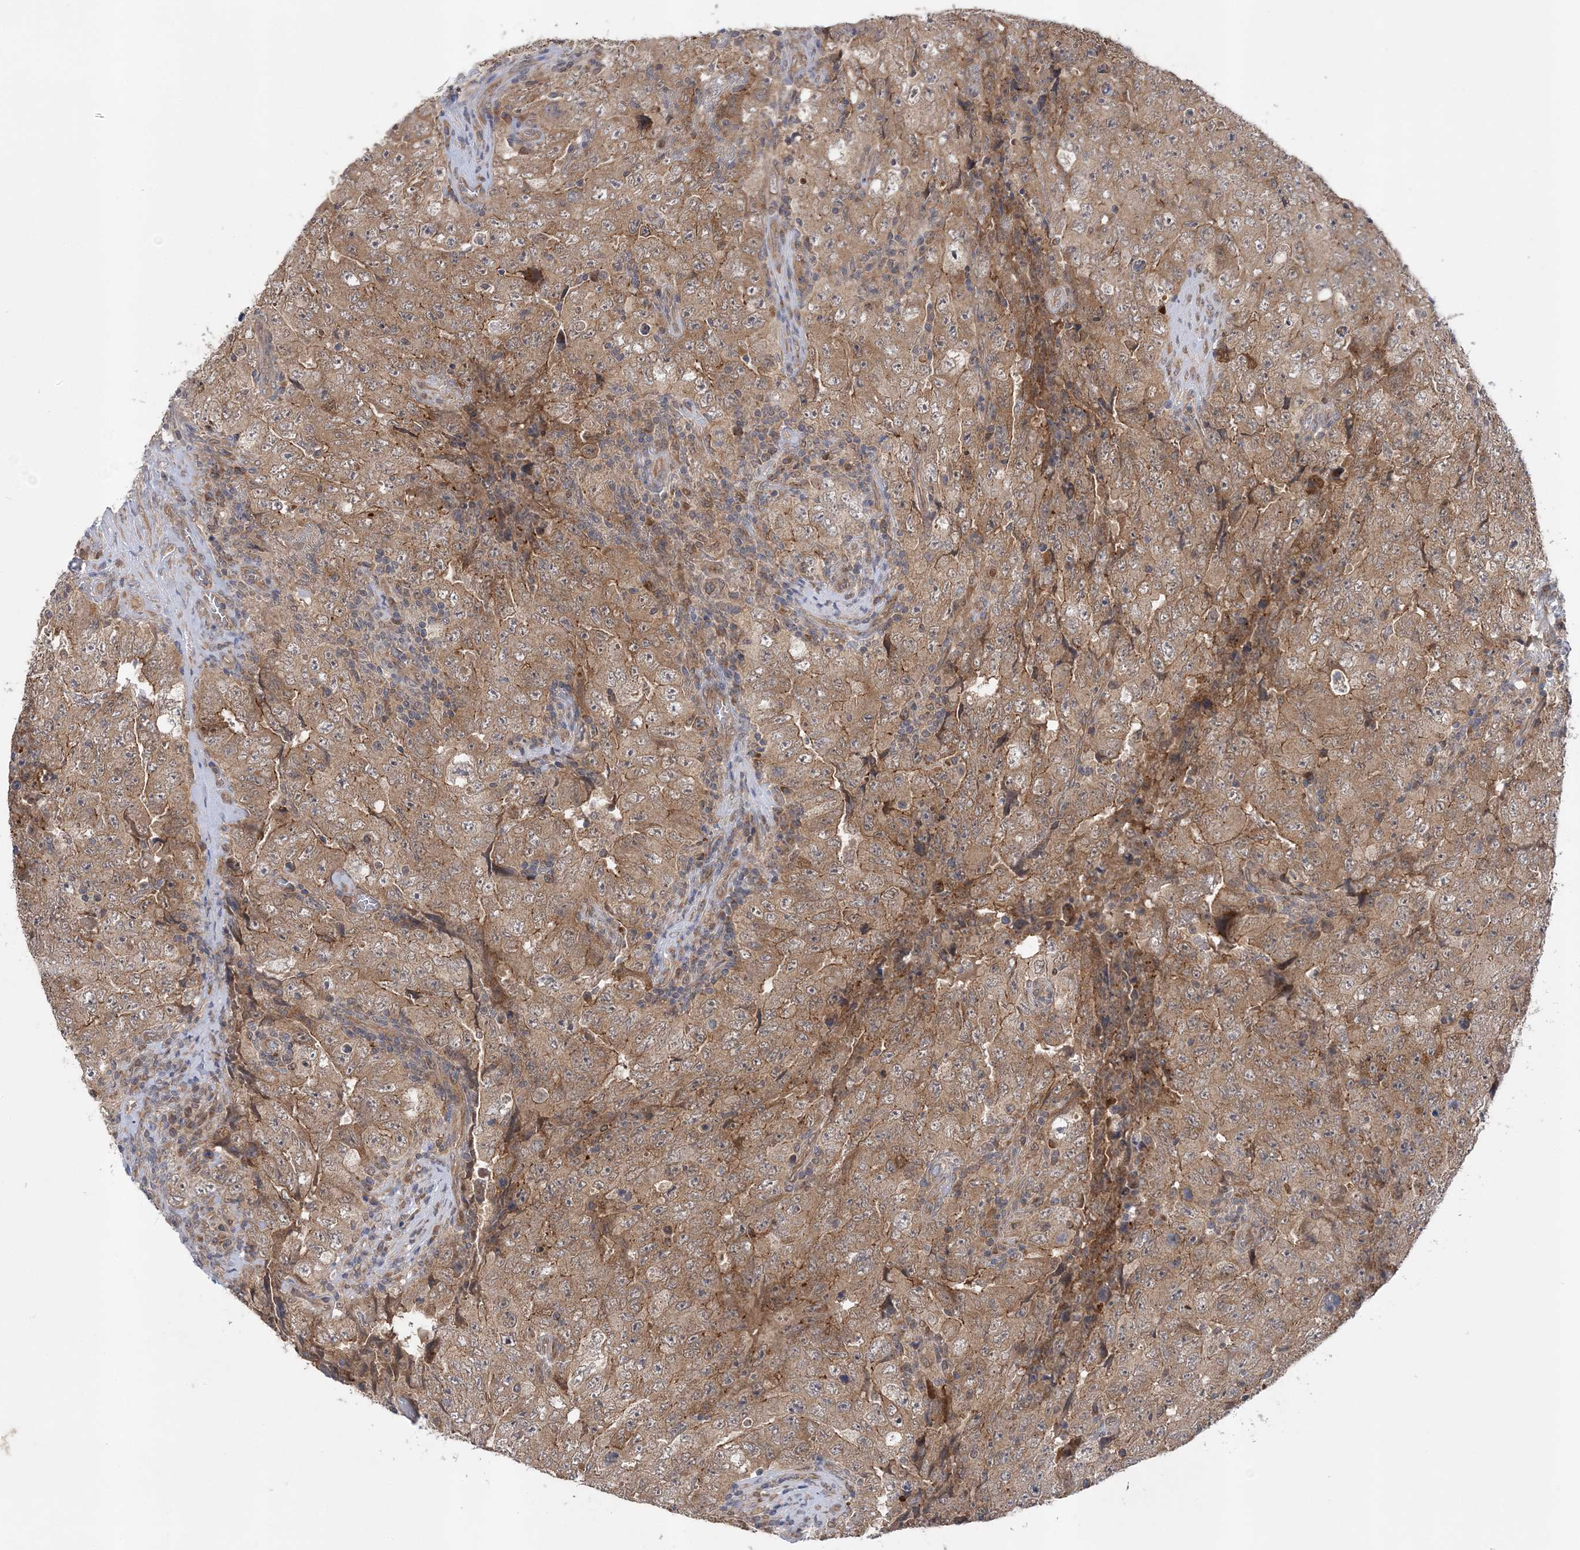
{"staining": {"intensity": "moderate", "quantity": ">75%", "location": "cytoplasmic/membranous"}, "tissue": "testis cancer", "cell_type": "Tumor cells", "image_type": "cancer", "snomed": [{"axis": "morphology", "description": "Carcinoma, Embryonal, NOS"}, {"axis": "topography", "description": "Testis"}], "caption": "DAB immunohistochemical staining of human testis cancer displays moderate cytoplasmic/membranous protein expression in about >75% of tumor cells.", "gene": "MMADHC", "patient": {"sex": "male", "age": 26}}